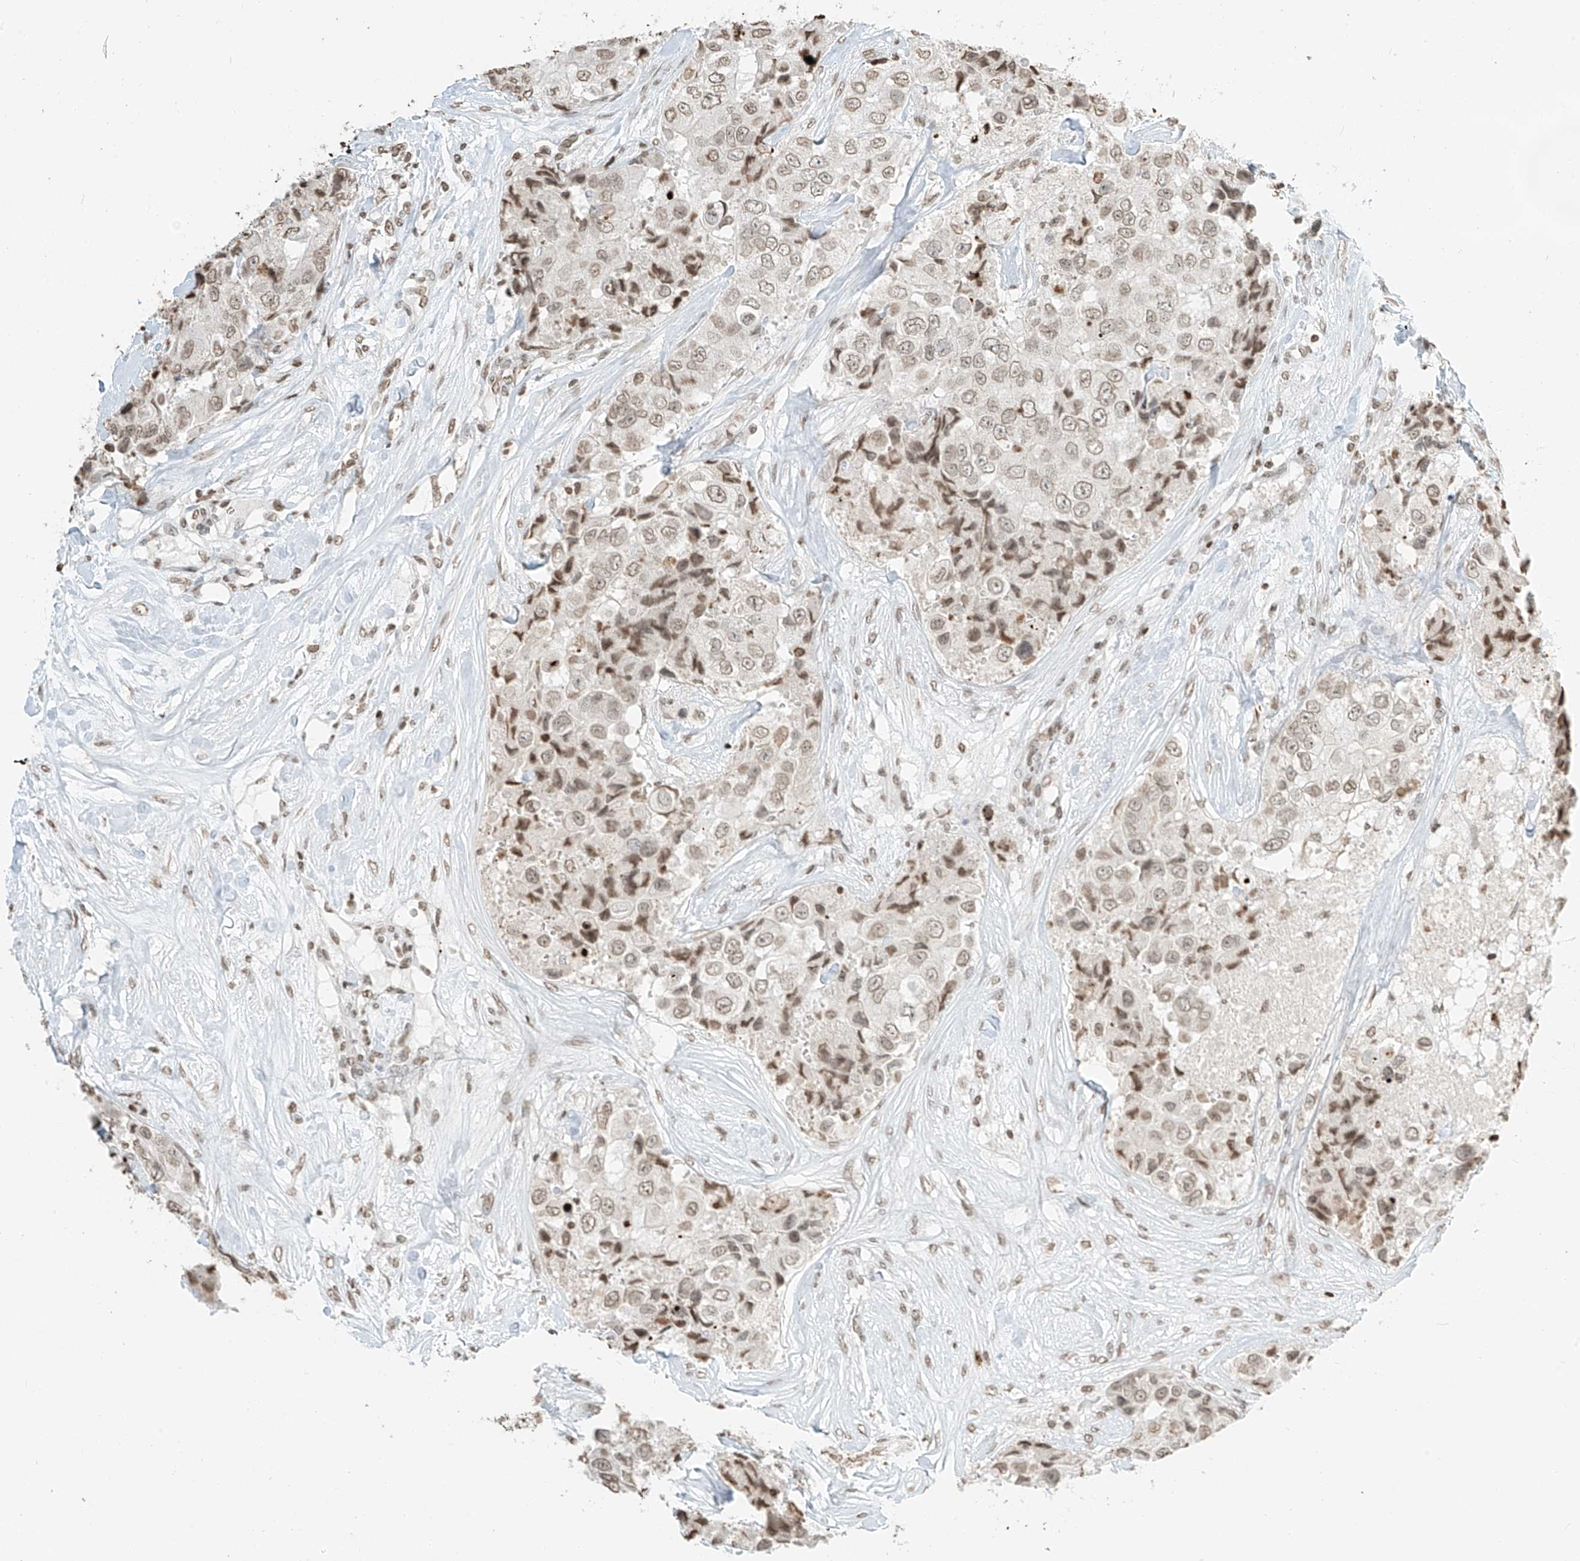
{"staining": {"intensity": "weak", "quantity": ">75%", "location": "nuclear"}, "tissue": "breast cancer", "cell_type": "Tumor cells", "image_type": "cancer", "snomed": [{"axis": "morphology", "description": "Duct carcinoma"}, {"axis": "topography", "description": "Breast"}], "caption": "The image demonstrates immunohistochemical staining of intraductal carcinoma (breast). There is weak nuclear staining is seen in about >75% of tumor cells.", "gene": "C17orf58", "patient": {"sex": "female", "age": 62}}